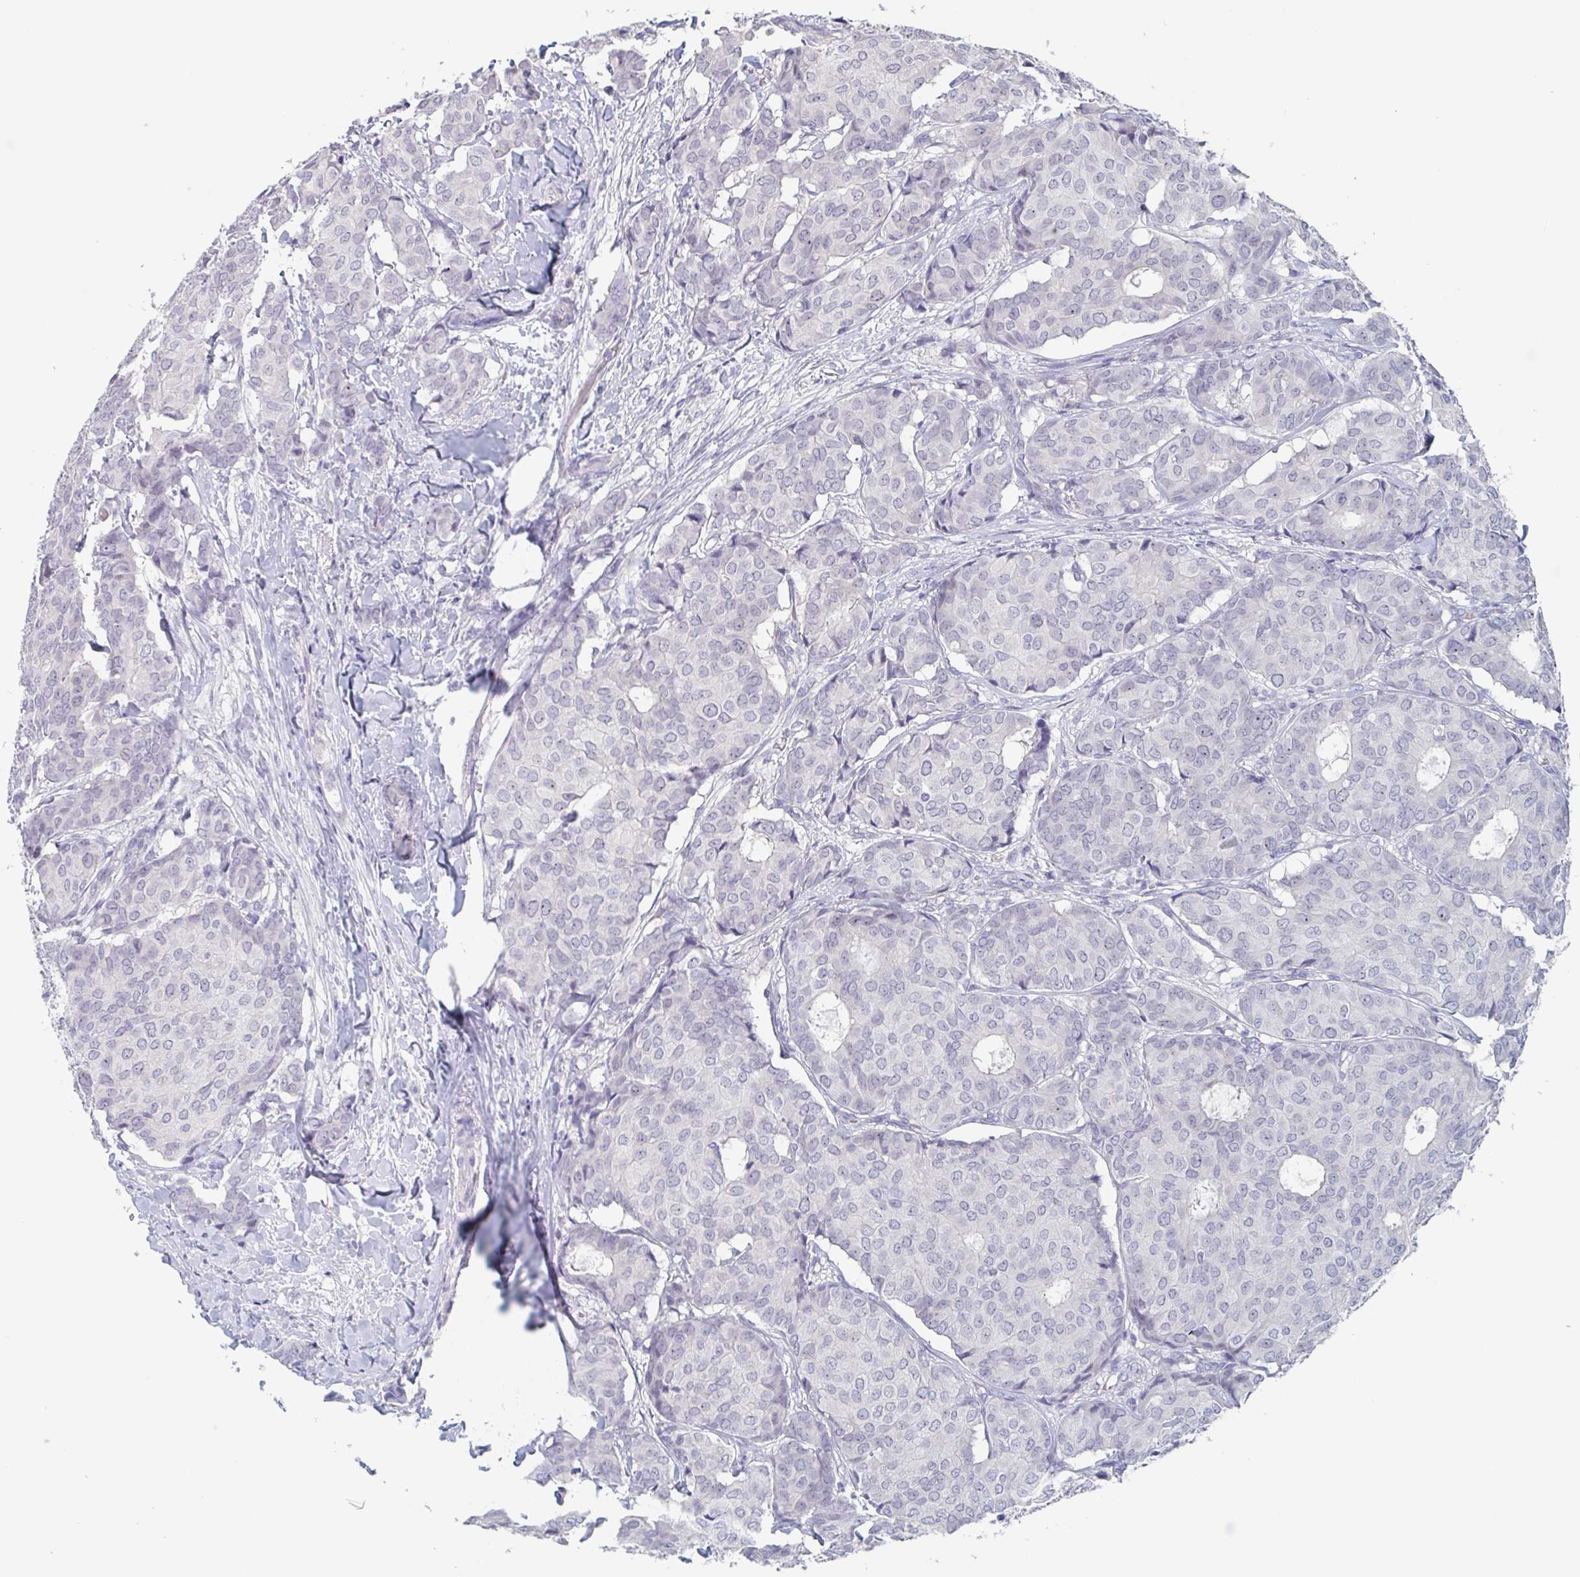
{"staining": {"intensity": "negative", "quantity": "none", "location": "none"}, "tissue": "breast cancer", "cell_type": "Tumor cells", "image_type": "cancer", "snomed": [{"axis": "morphology", "description": "Duct carcinoma"}, {"axis": "topography", "description": "Breast"}], "caption": "Immunohistochemical staining of breast cancer reveals no significant expression in tumor cells.", "gene": "NOXRED1", "patient": {"sex": "female", "age": 75}}